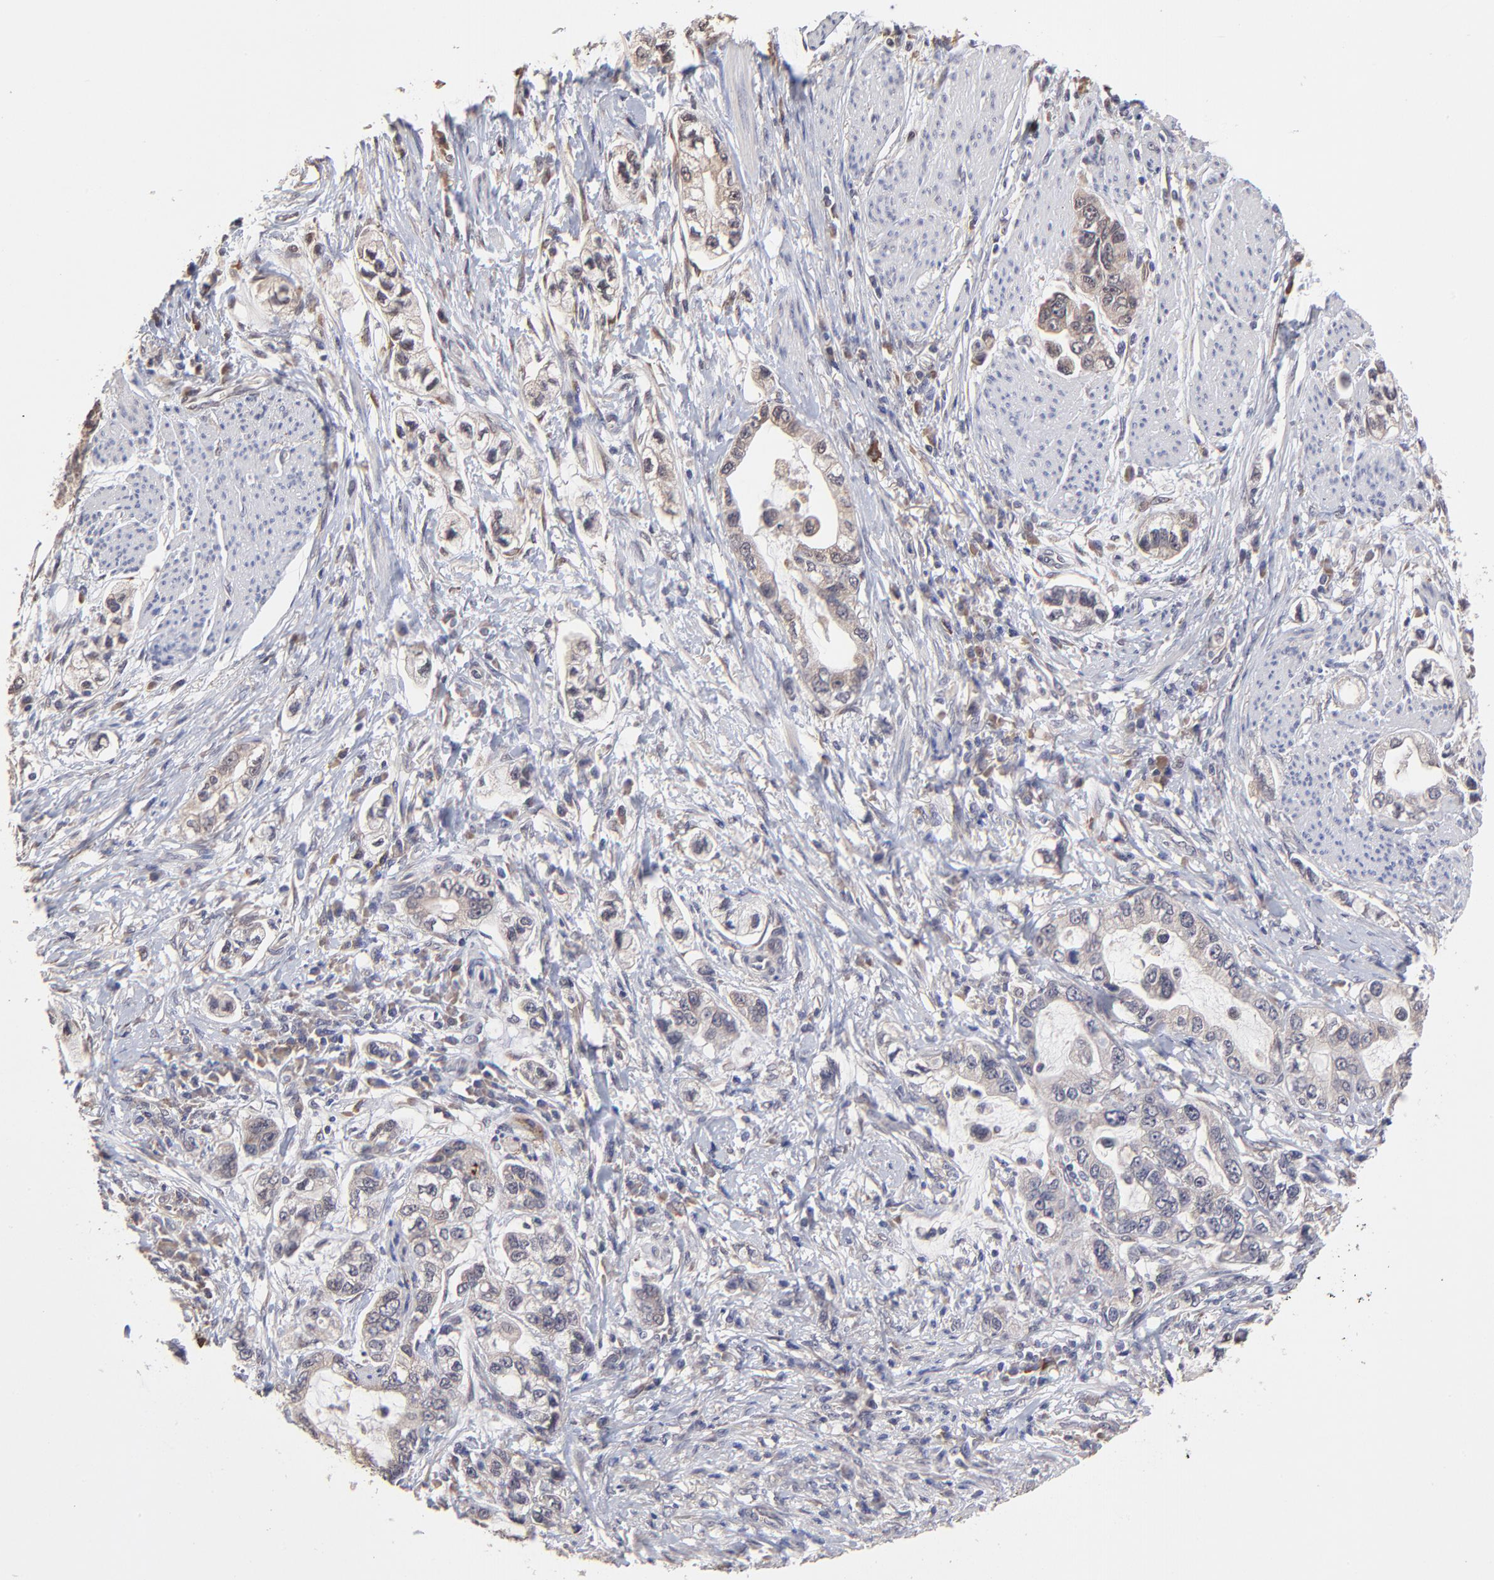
{"staining": {"intensity": "weak", "quantity": ">75%", "location": "cytoplasmic/membranous"}, "tissue": "stomach cancer", "cell_type": "Tumor cells", "image_type": "cancer", "snomed": [{"axis": "morphology", "description": "Adenocarcinoma, NOS"}, {"axis": "topography", "description": "Stomach, lower"}], "caption": "About >75% of tumor cells in human stomach cancer (adenocarcinoma) reveal weak cytoplasmic/membranous protein staining as visualized by brown immunohistochemical staining.", "gene": "CHL1", "patient": {"sex": "female", "age": 93}}